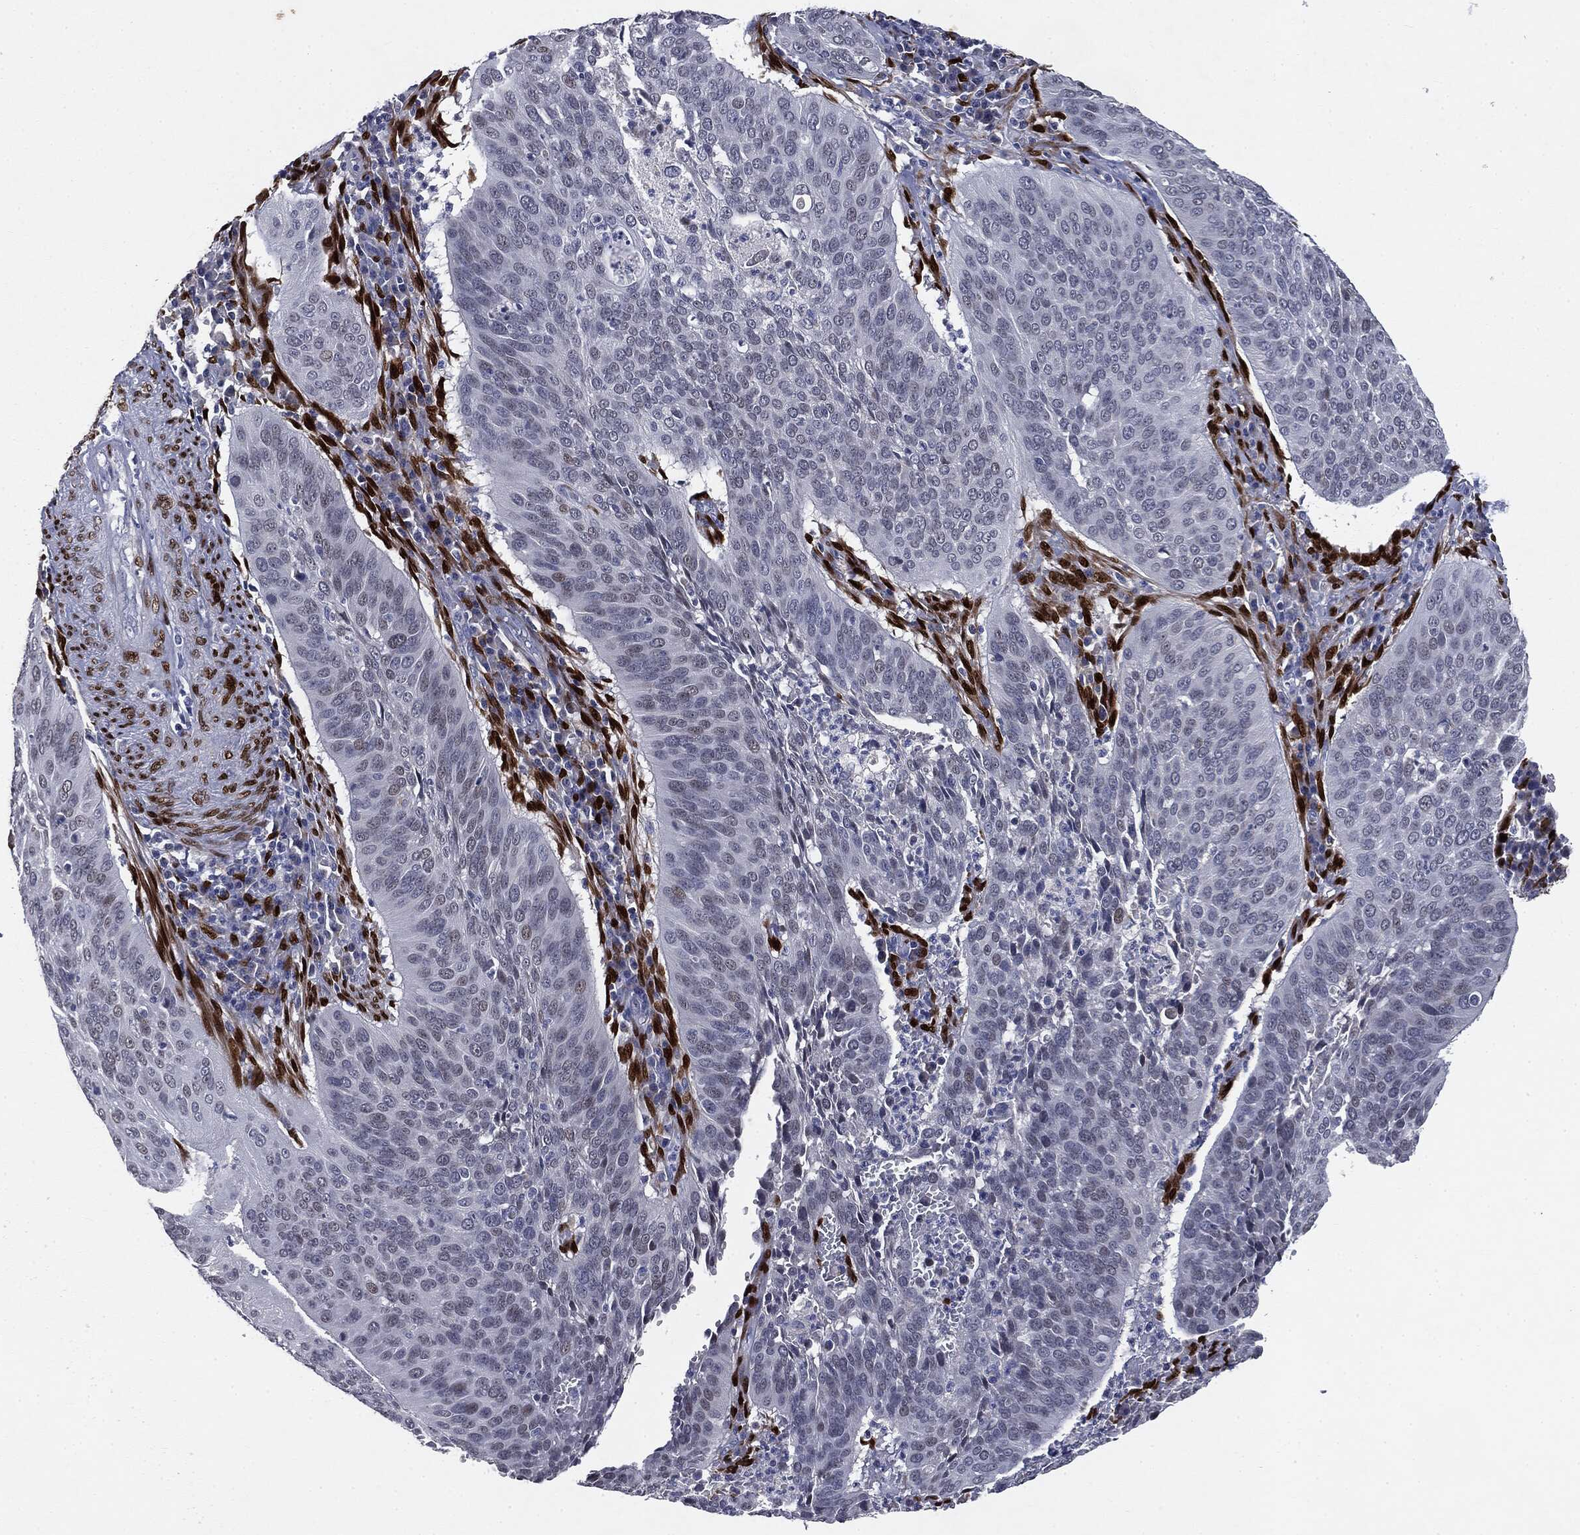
{"staining": {"intensity": "negative", "quantity": "none", "location": "none"}, "tissue": "cervical cancer", "cell_type": "Tumor cells", "image_type": "cancer", "snomed": [{"axis": "morphology", "description": "Normal tissue, NOS"}, {"axis": "morphology", "description": "Squamous cell carcinoma, NOS"}, {"axis": "topography", "description": "Cervix"}], "caption": "Histopathology image shows no protein staining in tumor cells of cervical cancer (squamous cell carcinoma) tissue. (DAB (3,3'-diaminobenzidine) immunohistochemistry with hematoxylin counter stain).", "gene": "CASD1", "patient": {"sex": "female", "age": 39}}